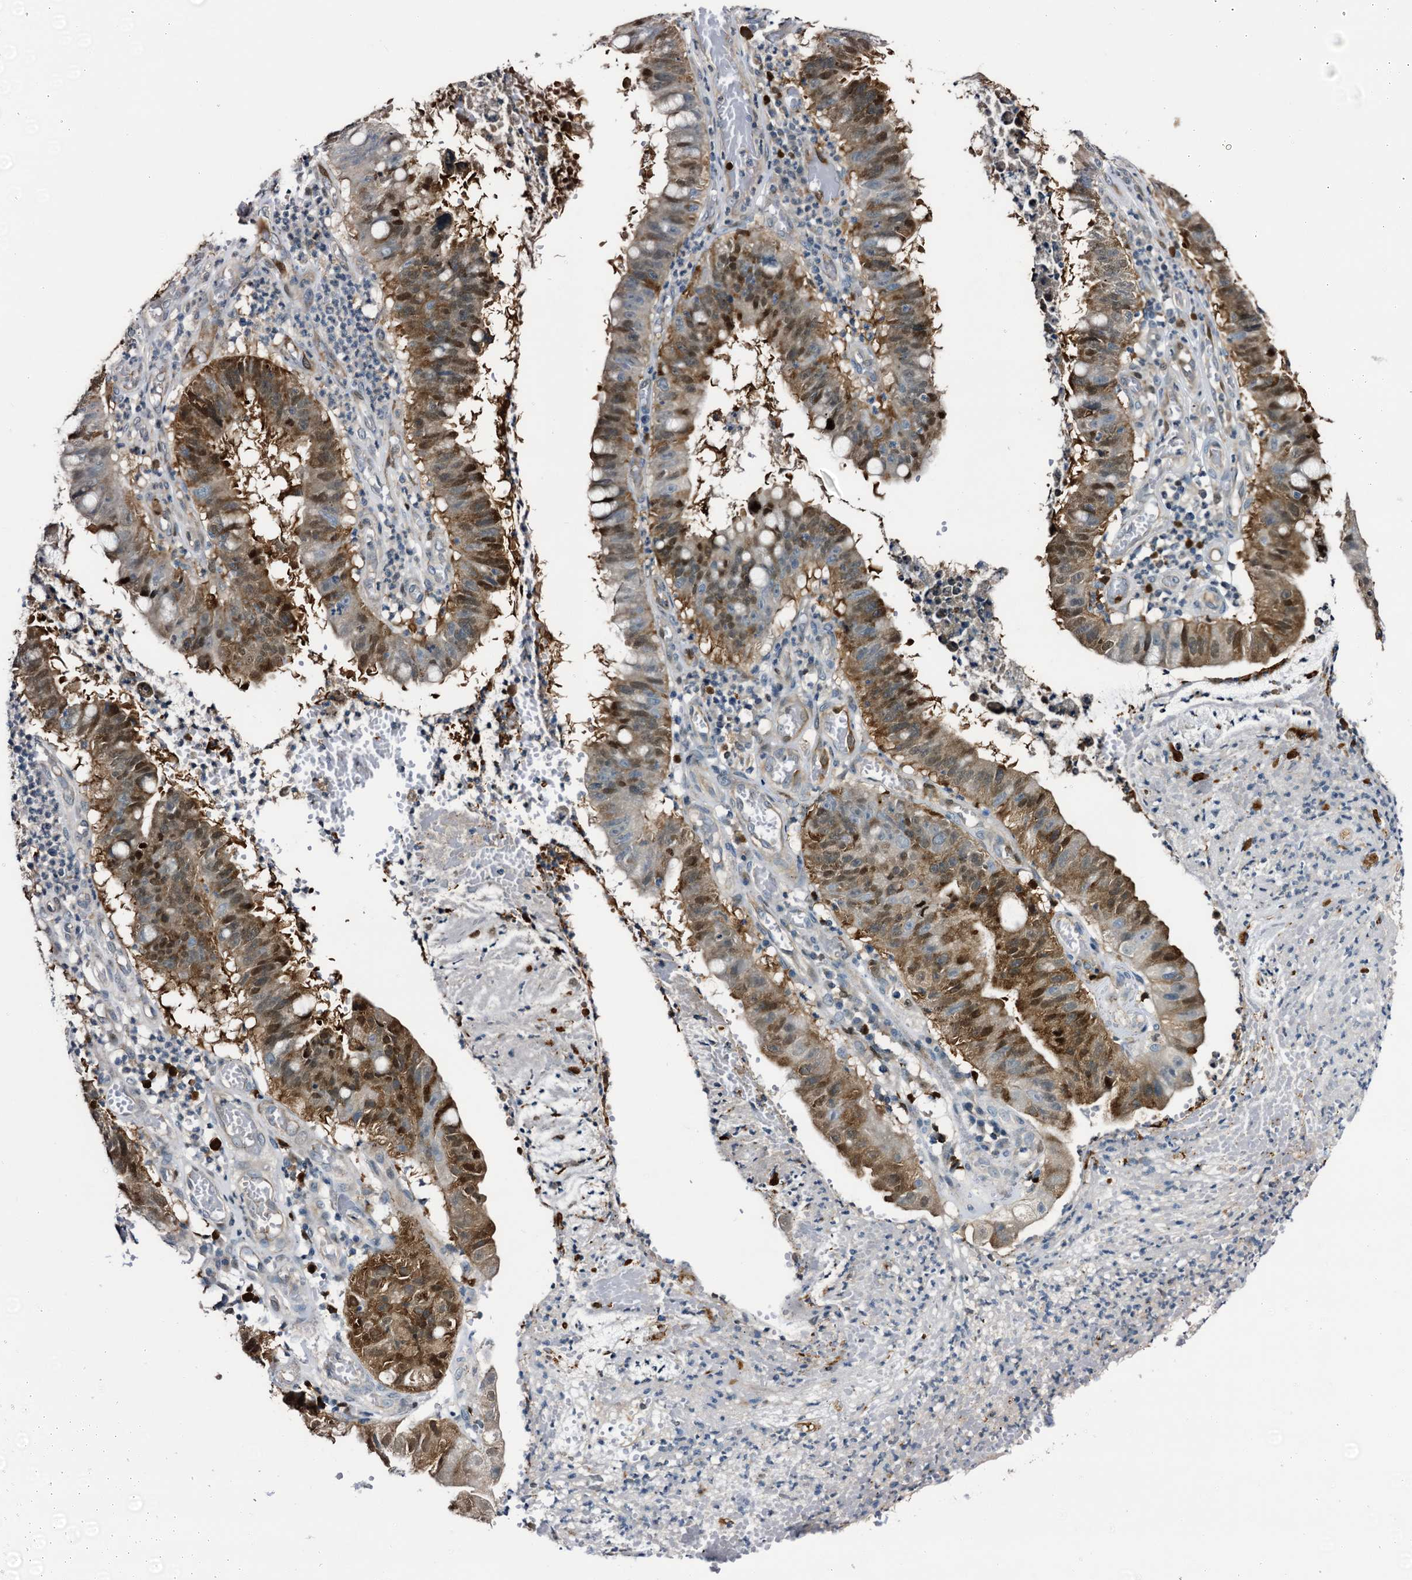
{"staining": {"intensity": "moderate", "quantity": ">75%", "location": "cytoplasmic/membranous,nuclear"}, "tissue": "stomach cancer", "cell_type": "Tumor cells", "image_type": "cancer", "snomed": [{"axis": "morphology", "description": "Adenocarcinoma, NOS"}, {"axis": "topography", "description": "Stomach"}], "caption": "Human adenocarcinoma (stomach) stained with a brown dye displays moderate cytoplasmic/membranous and nuclear positive staining in about >75% of tumor cells.", "gene": "NCAPD2", "patient": {"sex": "male", "age": 59}}